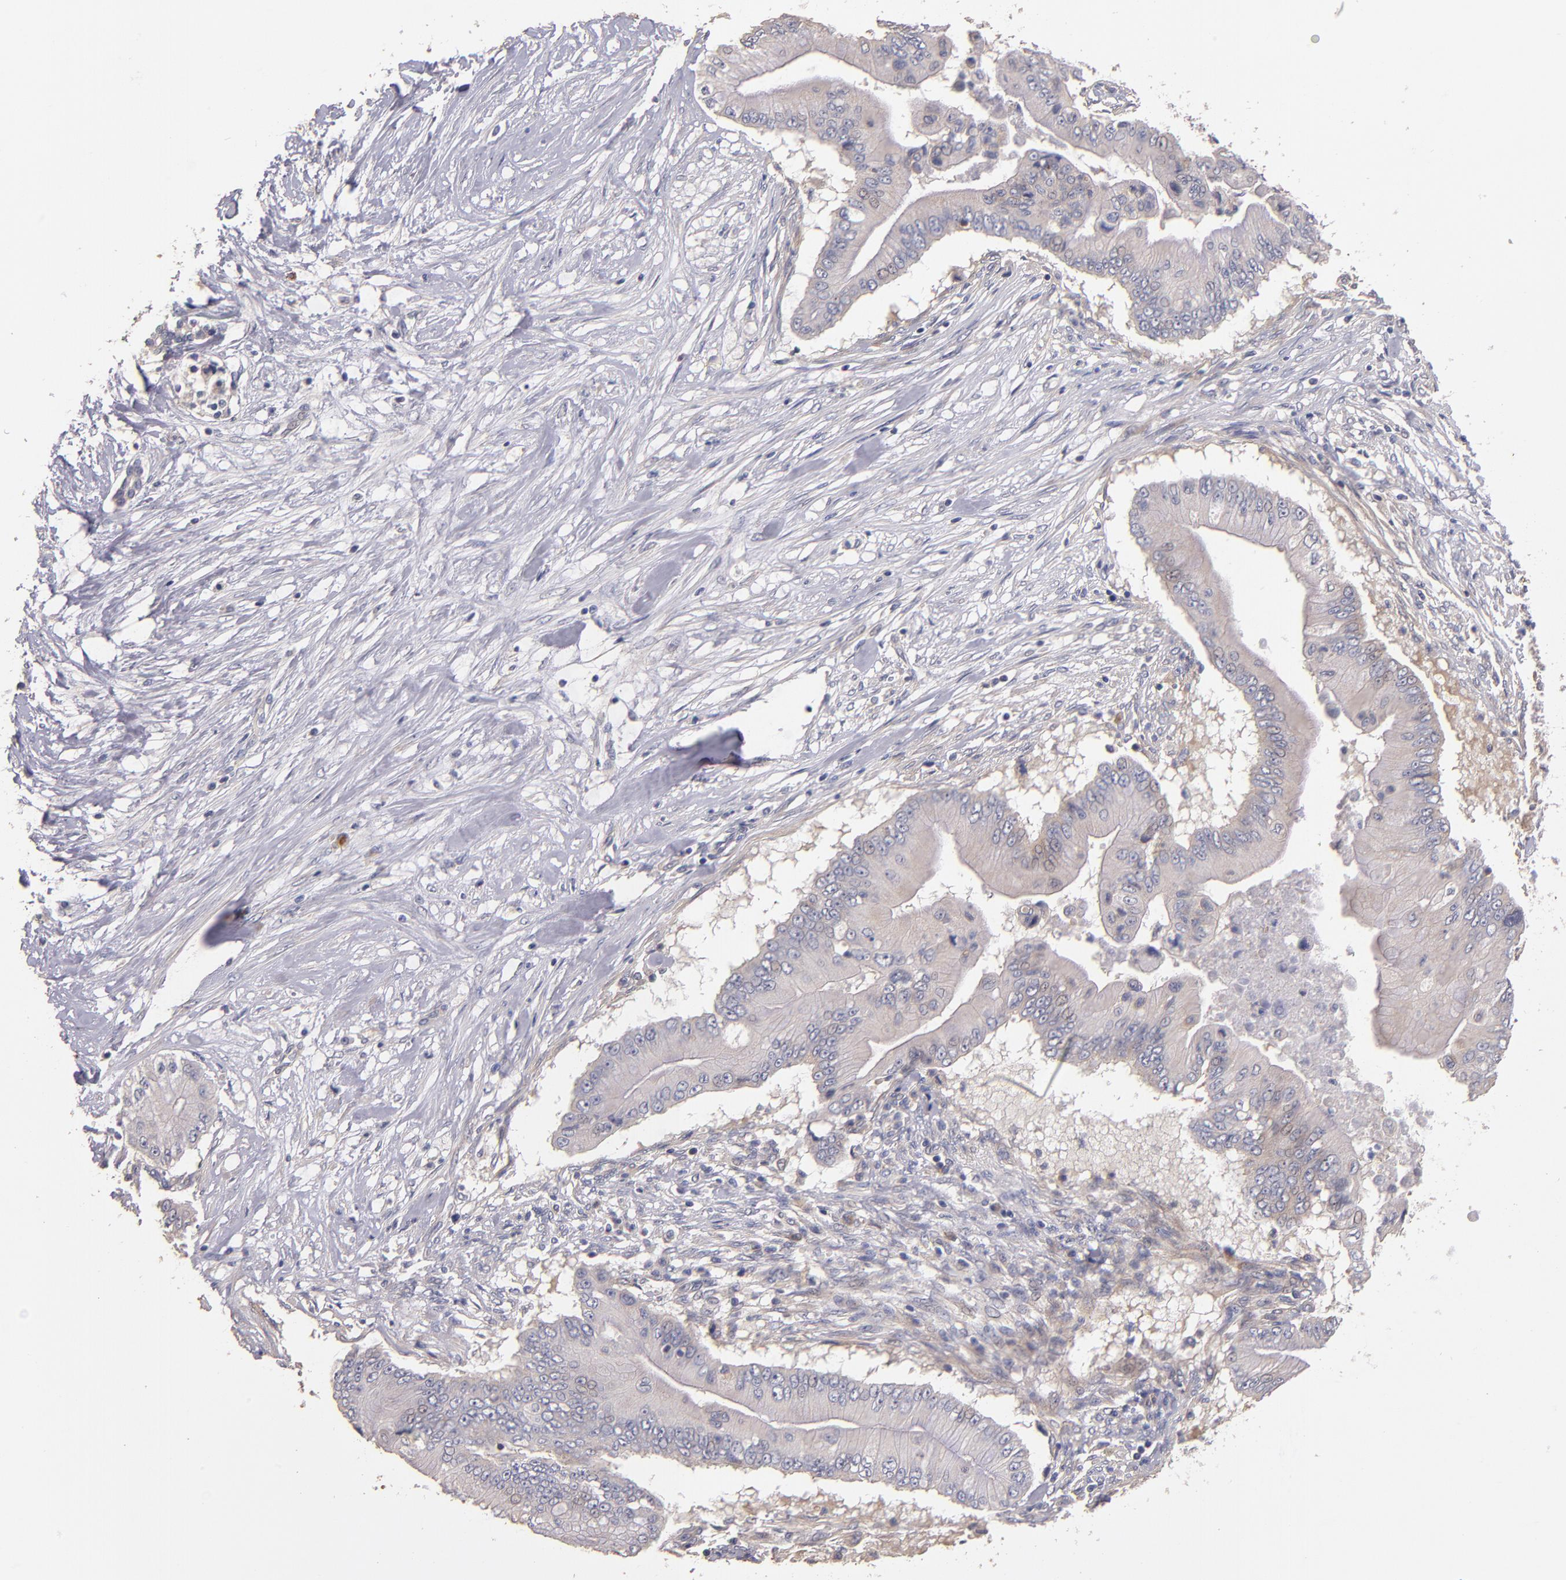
{"staining": {"intensity": "weak", "quantity": "<25%", "location": "cytoplasmic/membranous"}, "tissue": "pancreatic cancer", "cell_type": "Tumor cells", "image_type": "cancer", "snomed": [{"axis": "morphology", "description": "Adenocarcinoma, NOS"}, {"axis": "topography", "description": "Pancreas"}], "caption": "IHC histopathology image of human pancreatic cancer stained for a protein (brown), which displays no expression in tumor cells.", "gene": "MAGEE1", "patient": {"sex": "male", "age": 62}}